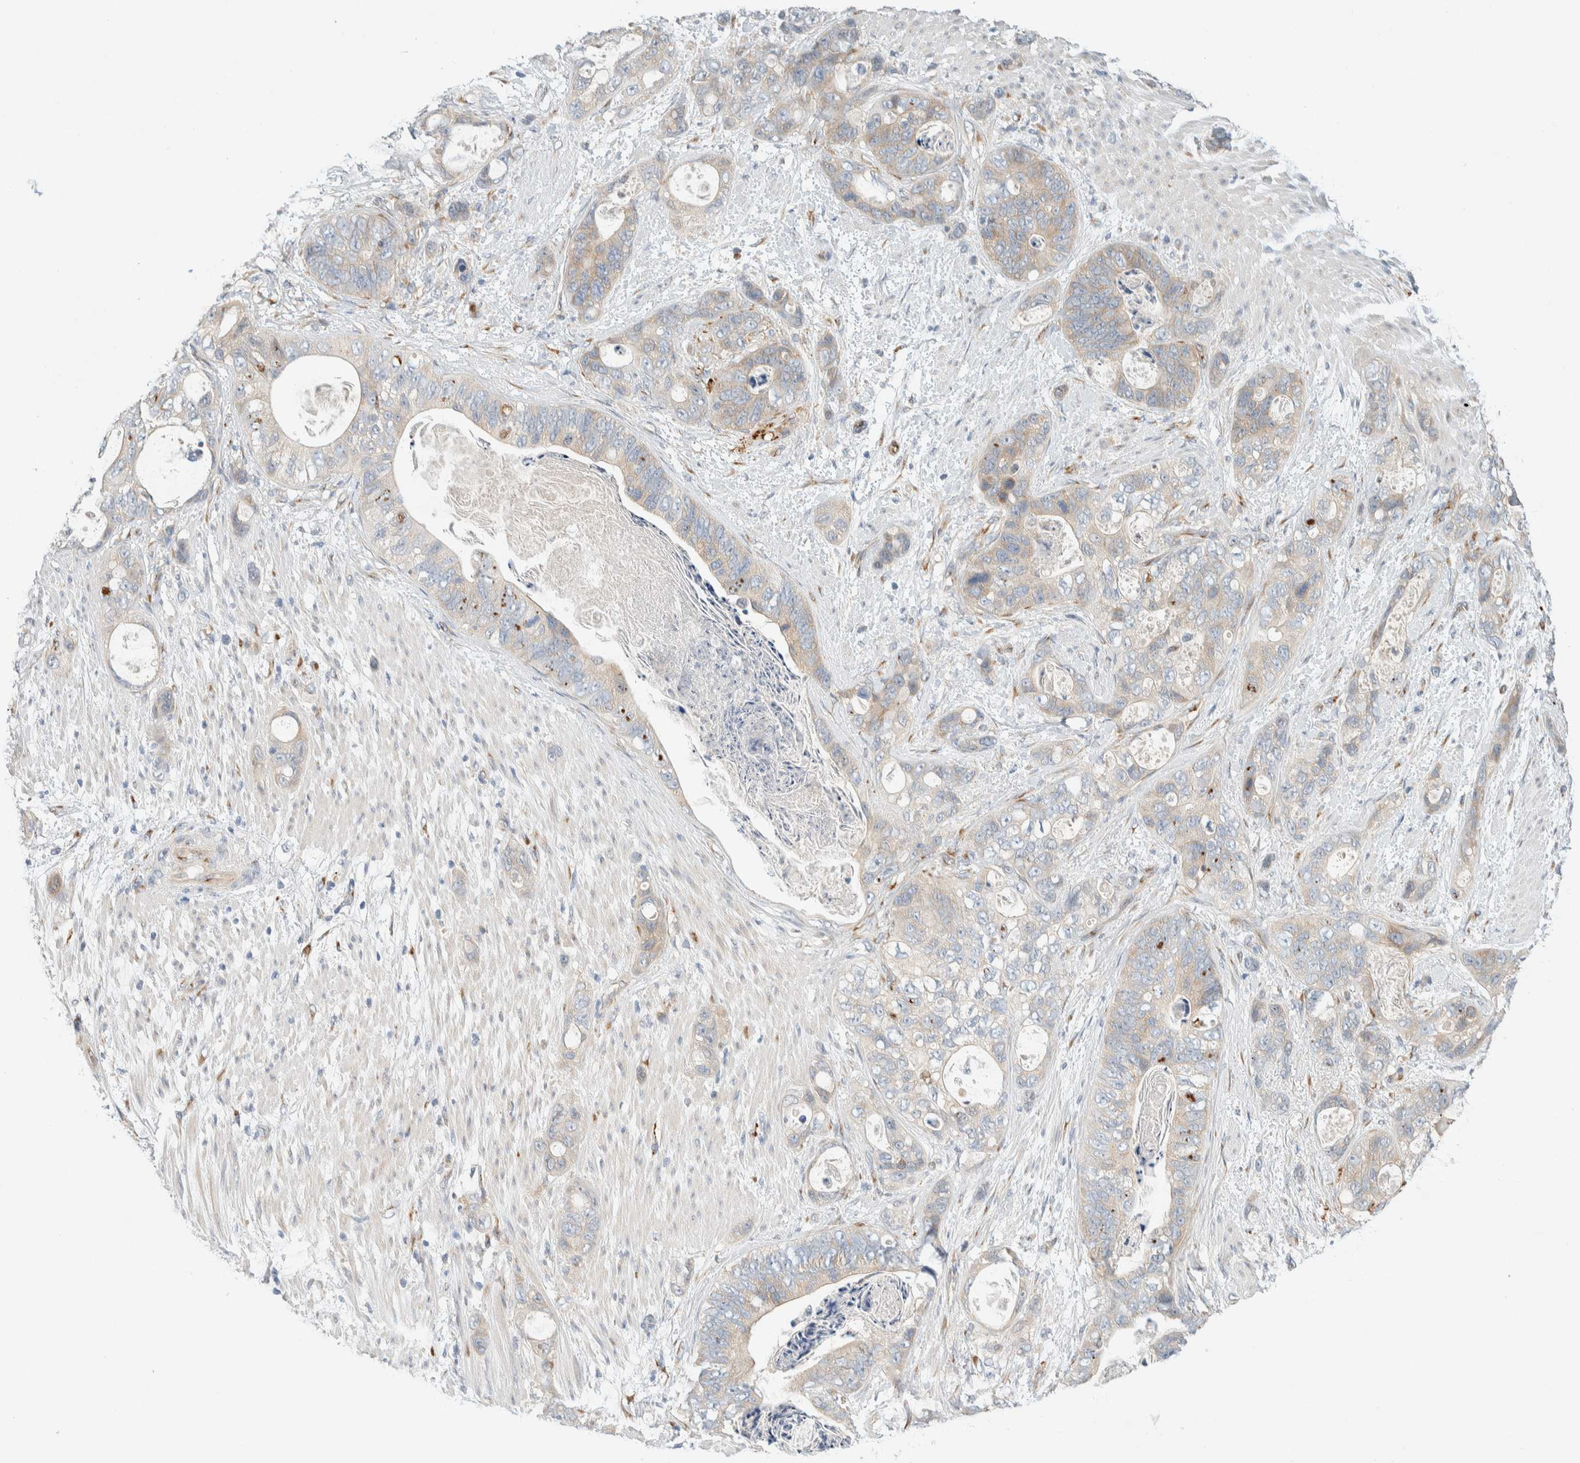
{"staining": {"intensity": "weak", "quantity": "25%-75%", "location": "cytoplasmic/membranous"}, "tissue": "stomach cancer", "cell_type": "Tumor cells", "image_type": "cancer", "snomed": [{"axis": "morphology", "description": "Normal tissue, NOS"}, {"axis": "morphology", "description": "Adenocarcinoma, NOS"}, {"axis": "topography", "description": "Stomach"}], "caption": "There is low levels of weak cytoplasmic/membranous staining in tumor cells of stomach cancer, as demonstrated by immunohistochemical staining (brown color).", "gene": "TMEM184B", "patient": {"sex": "female", "age": 89}}